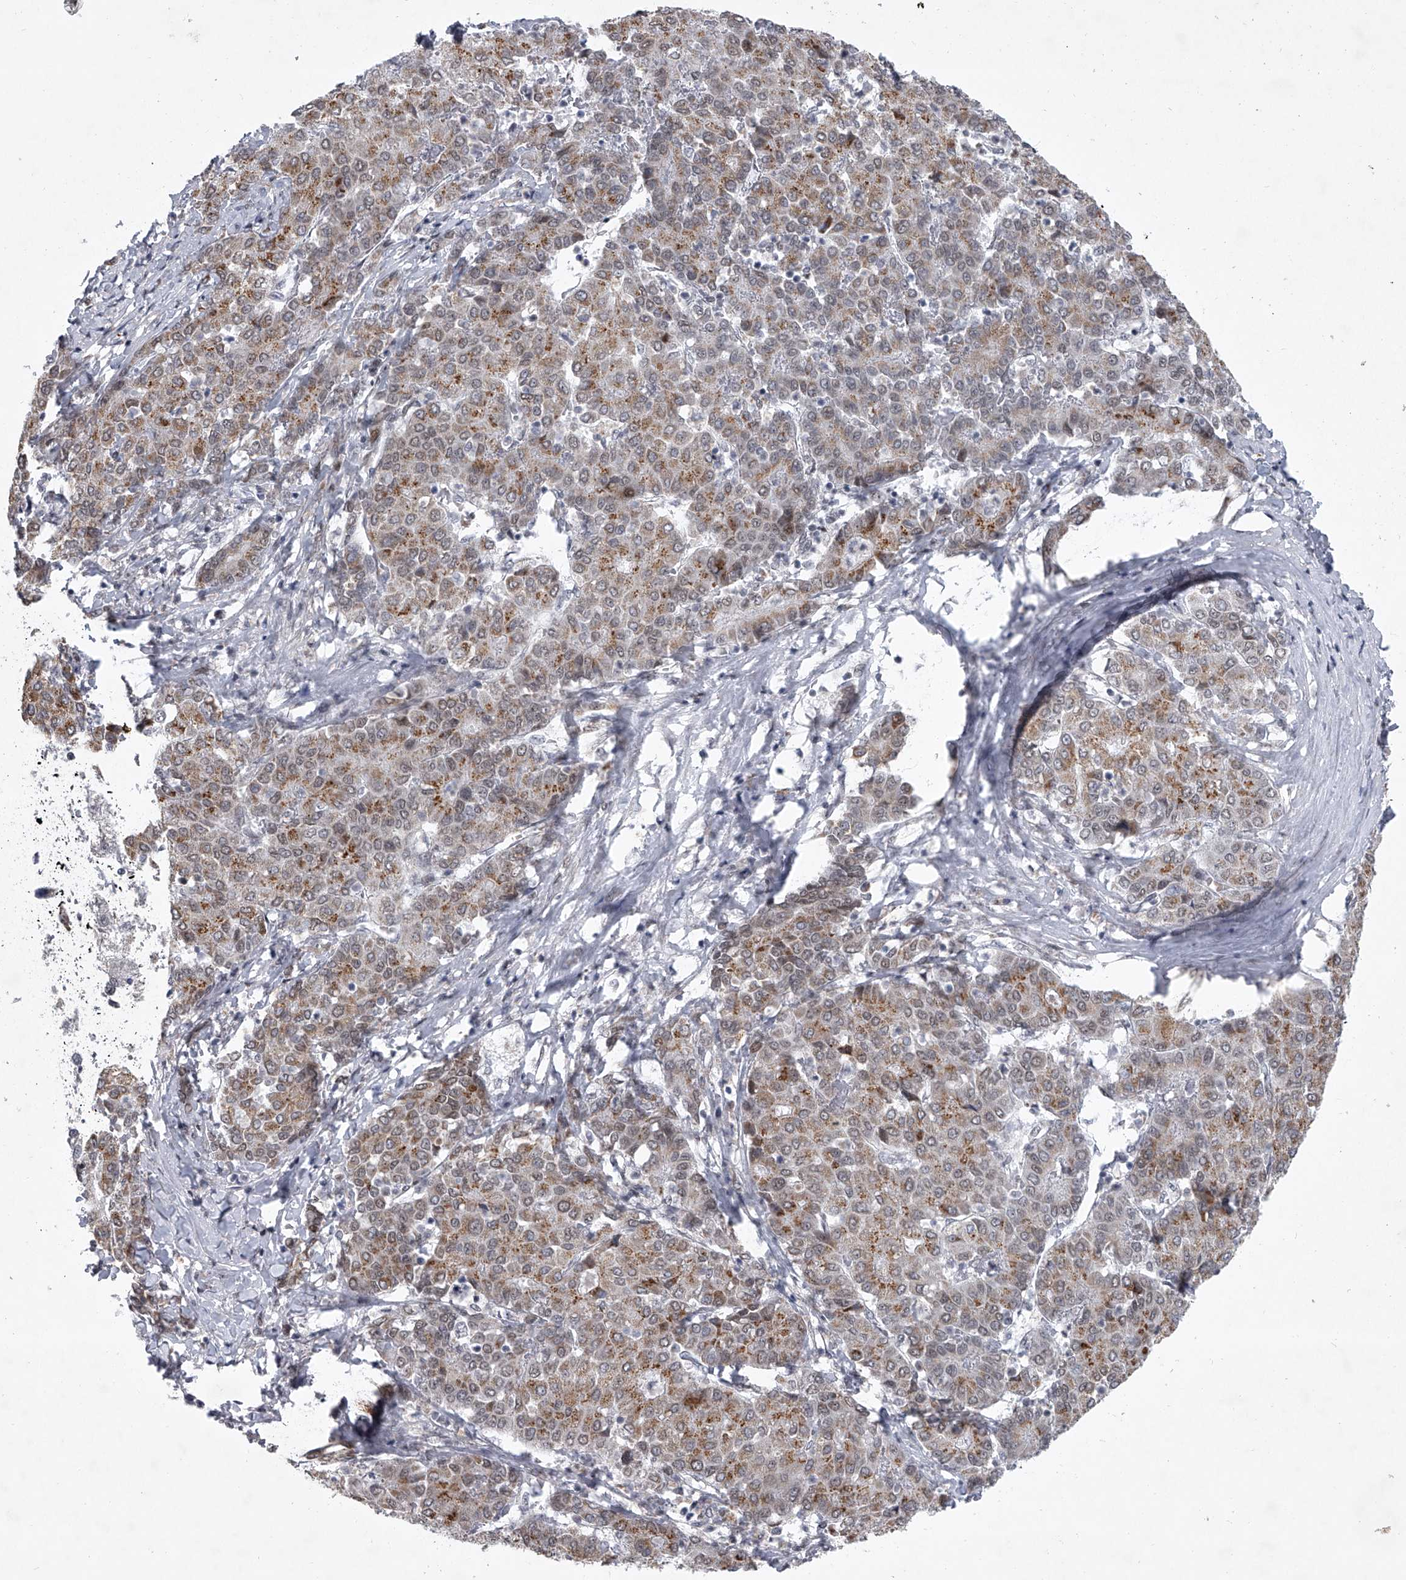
{"staining": {"intensity": "moderate", "quantity": ">75%", "location": "cytoplasmic/membranous"}, "tissue": "liver cancer", "cell_type": "Tumor cells", "image_type": "cancer", "snomed": [{"axis": "morphology", "description": "Carcinoma, Hepatocellular, NOS"}, {"axis": "topography", "description": "Liver"}], "caption": "Immunohistochemistry image of human liver cancer (hepatocellular carcinoma) stained for a protein (brown), which shows medium levels of moderate cytoplasmic/membranous expression in about >75% of tumor cells.", "gene": "MLLT1", "patient": {"sex": "male", "age": 65}}